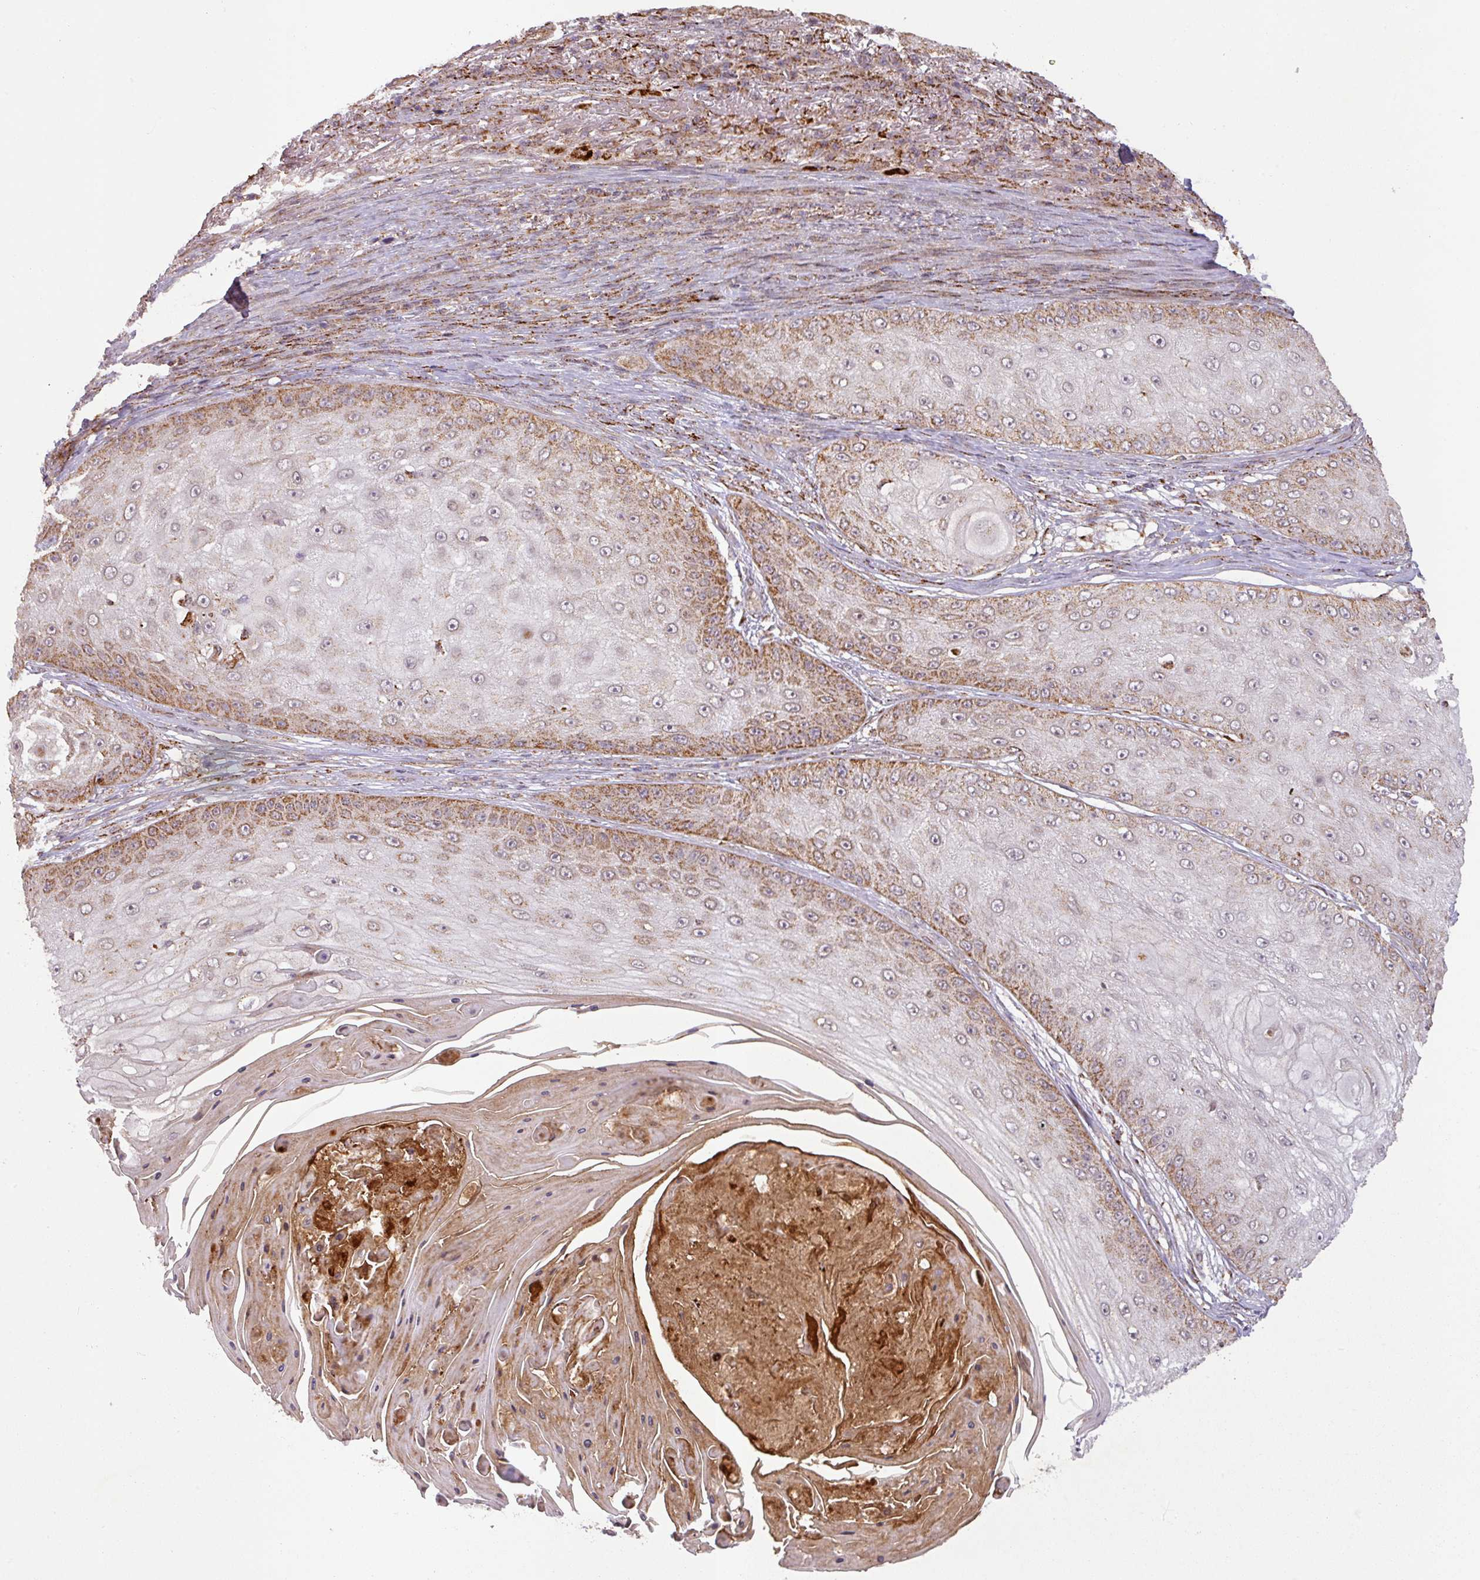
{"staining": {"intensity": "strong", "quantity": "25%-75%", "location": "cytoplasmic/membranous"}, "tissue": "skin cancer", "cell_type": "Tumor cells", "image_type": "cancer", "snomed": [{"axis": "morphology", "description": "Squamous cell carcinoma, NOS"}, {"axis": "topography", "description": "Skin"}], "caption": "Immunohistochemical staining of human skin cancer (squamous cell carcinoma) demonstrates high levels of strong cytoplasmic/membranous positivity in about 25%-75% of tumor cells.", "gene": "GPD2", "patient": {"sex": "male", "age": 70}}